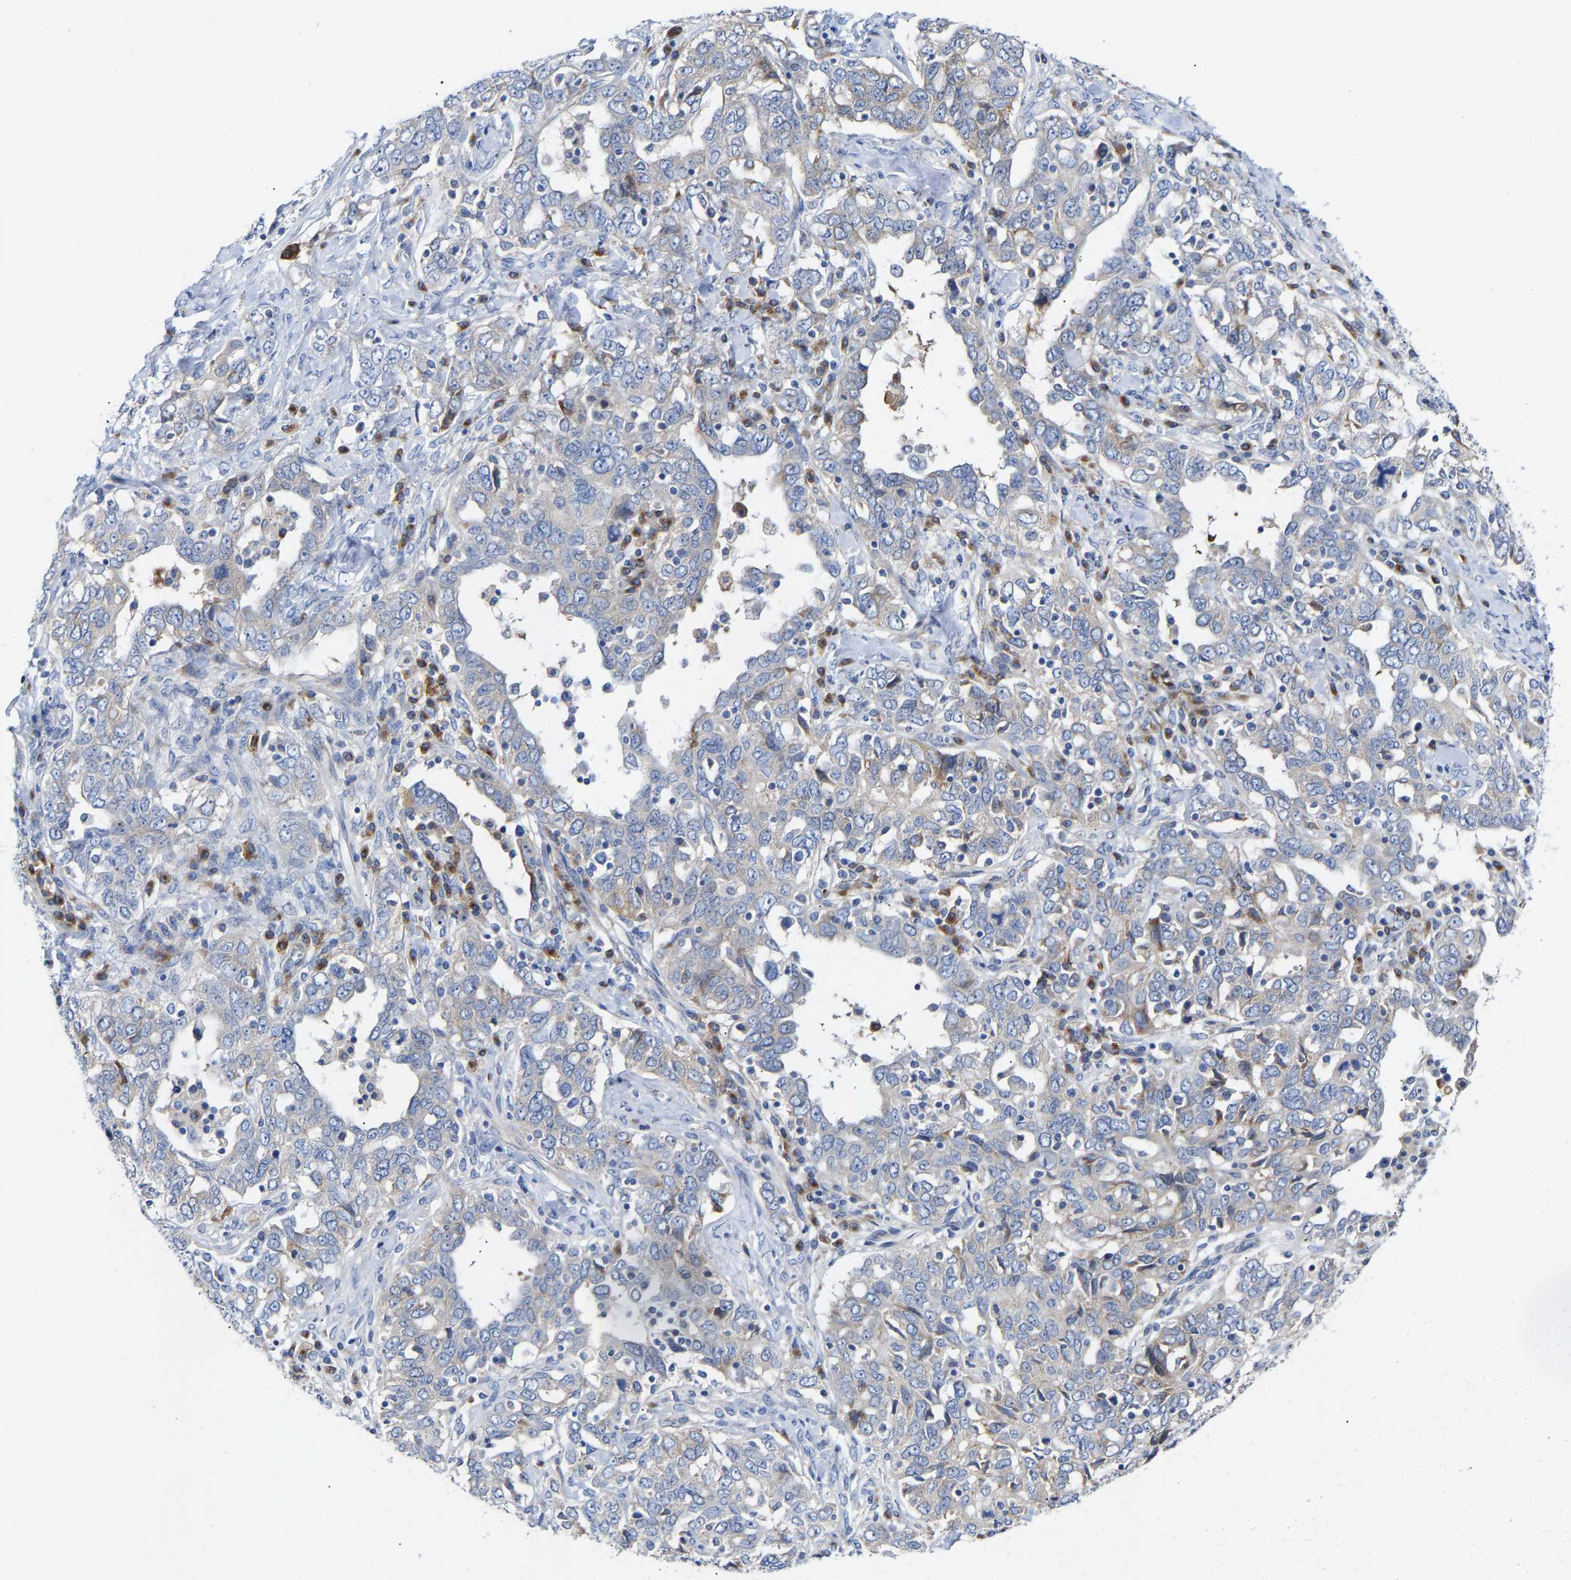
{"staining": {"intensity": "weak", "quantity": "<25%", "location": "cytoplasmic/membranous"}, "tissue": "ovarian cancer", "cell_type": "Tumor cells", "image_type": "cancer", "snomed": [{"axis": "morphology", "description": "Carcinoma, endometroid"}, {"axis": "topography", "description": "Ovary"}], "caption": "Immunohistochemical staining of human ovarian cancer (endometroid carcinoma) exhibits no significant expression in tumor cells.", "gene": "PPP1R15A", "patient": {"sex": "female", "age": 62}}